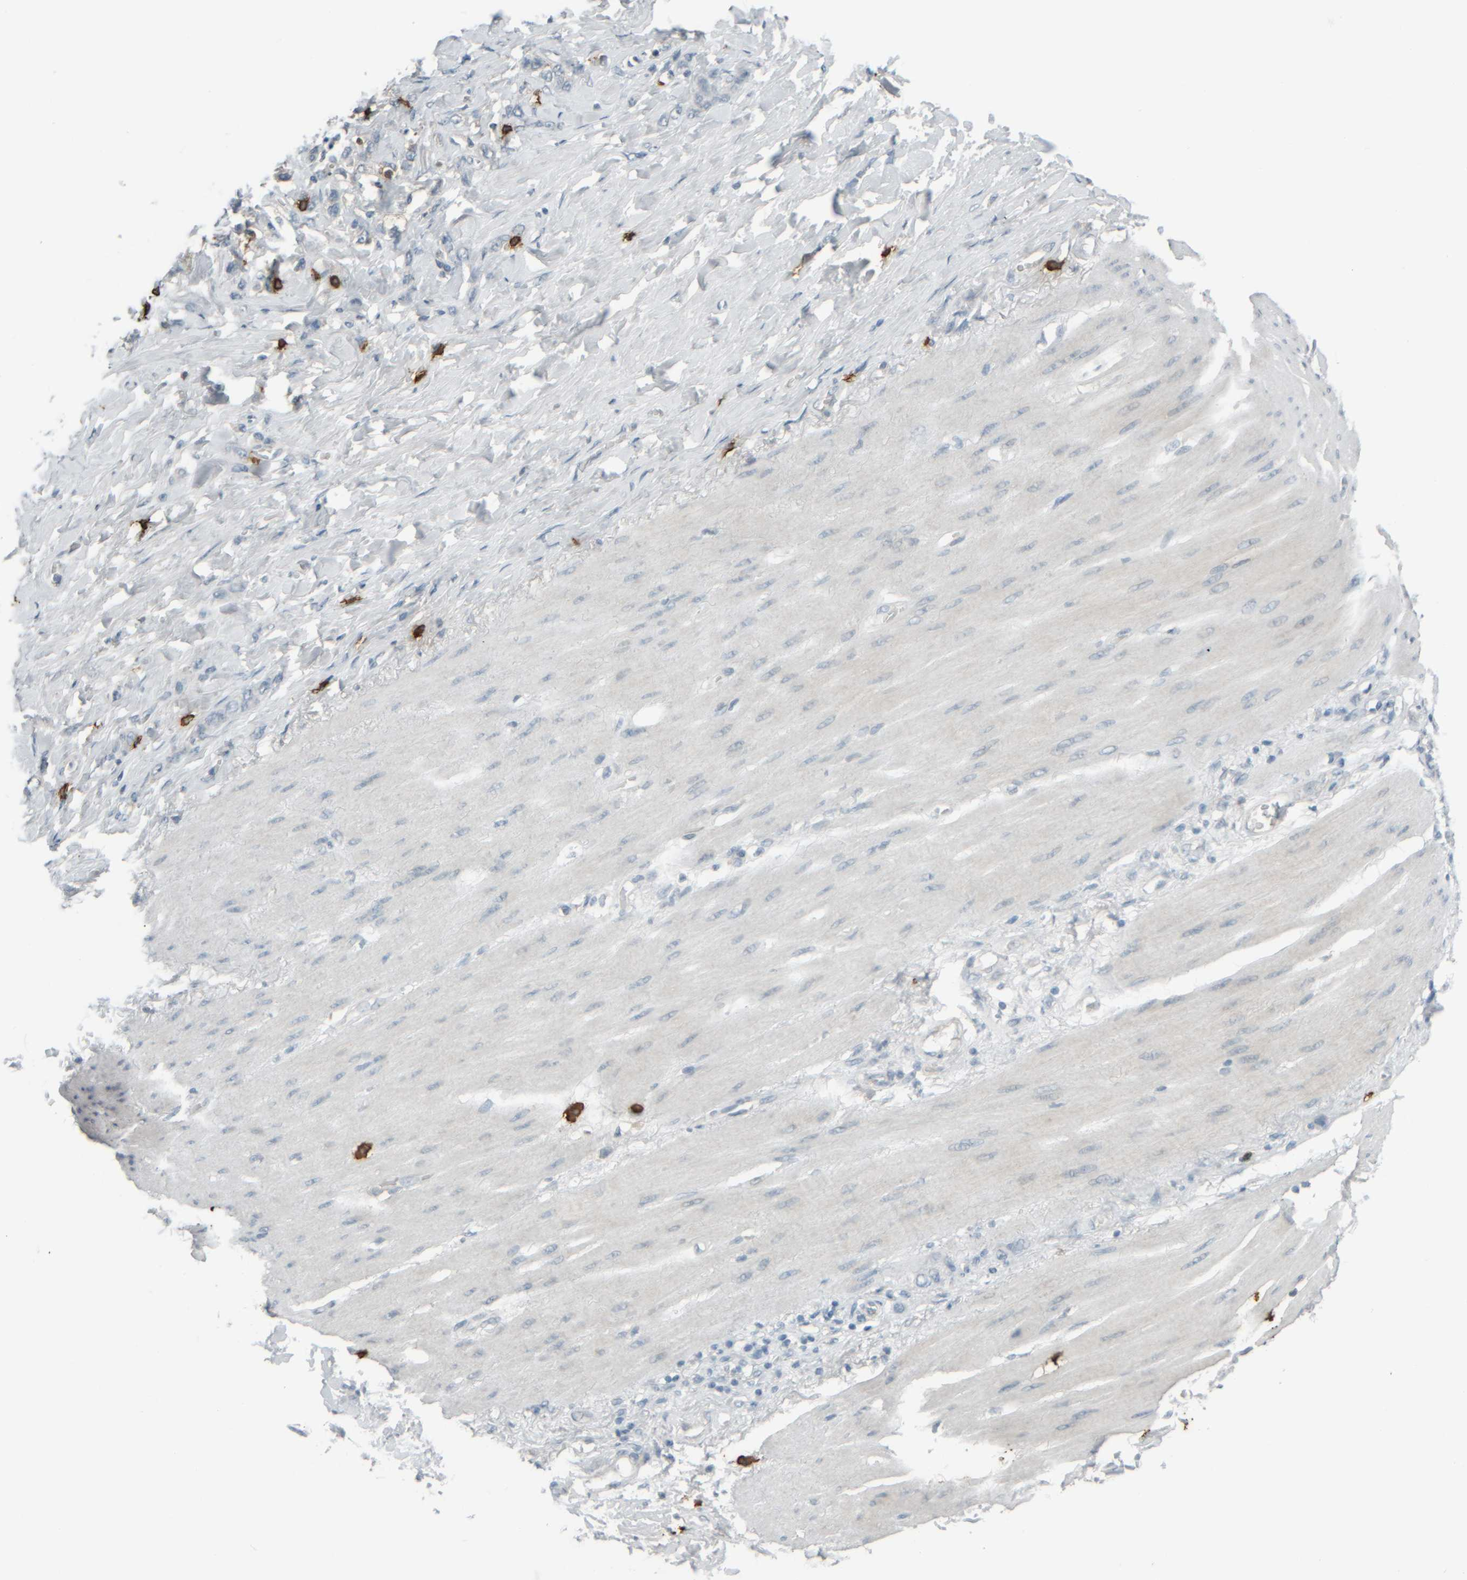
{"staining": {"intensity": "negative", "quantity": "none", "location": "none"}, "tissue": "stomach cancer", "cell_type": "Tumor cells", "image_type": "cancer", "snomed": [{"axis": "morphology", "description": "Normal tissue, NOS"}, {"axis": "morphology", "description": "Adenocarcinoma, NOS"}, {"axis": "topography", "description": "Stomach"}], "caption": "Tumor cells are negative for protein expression in human stomach cancer (adenocarcinoma). (Stains: DAB (3,3'-diaminobenzidine) immunohistochemistry (IHC) with hematoxylin counter stain, Microscopy: brightfield microscopy at high magnification).", "gene": "TPSAB1", "patient": {"sex": "male", "age": 82}}